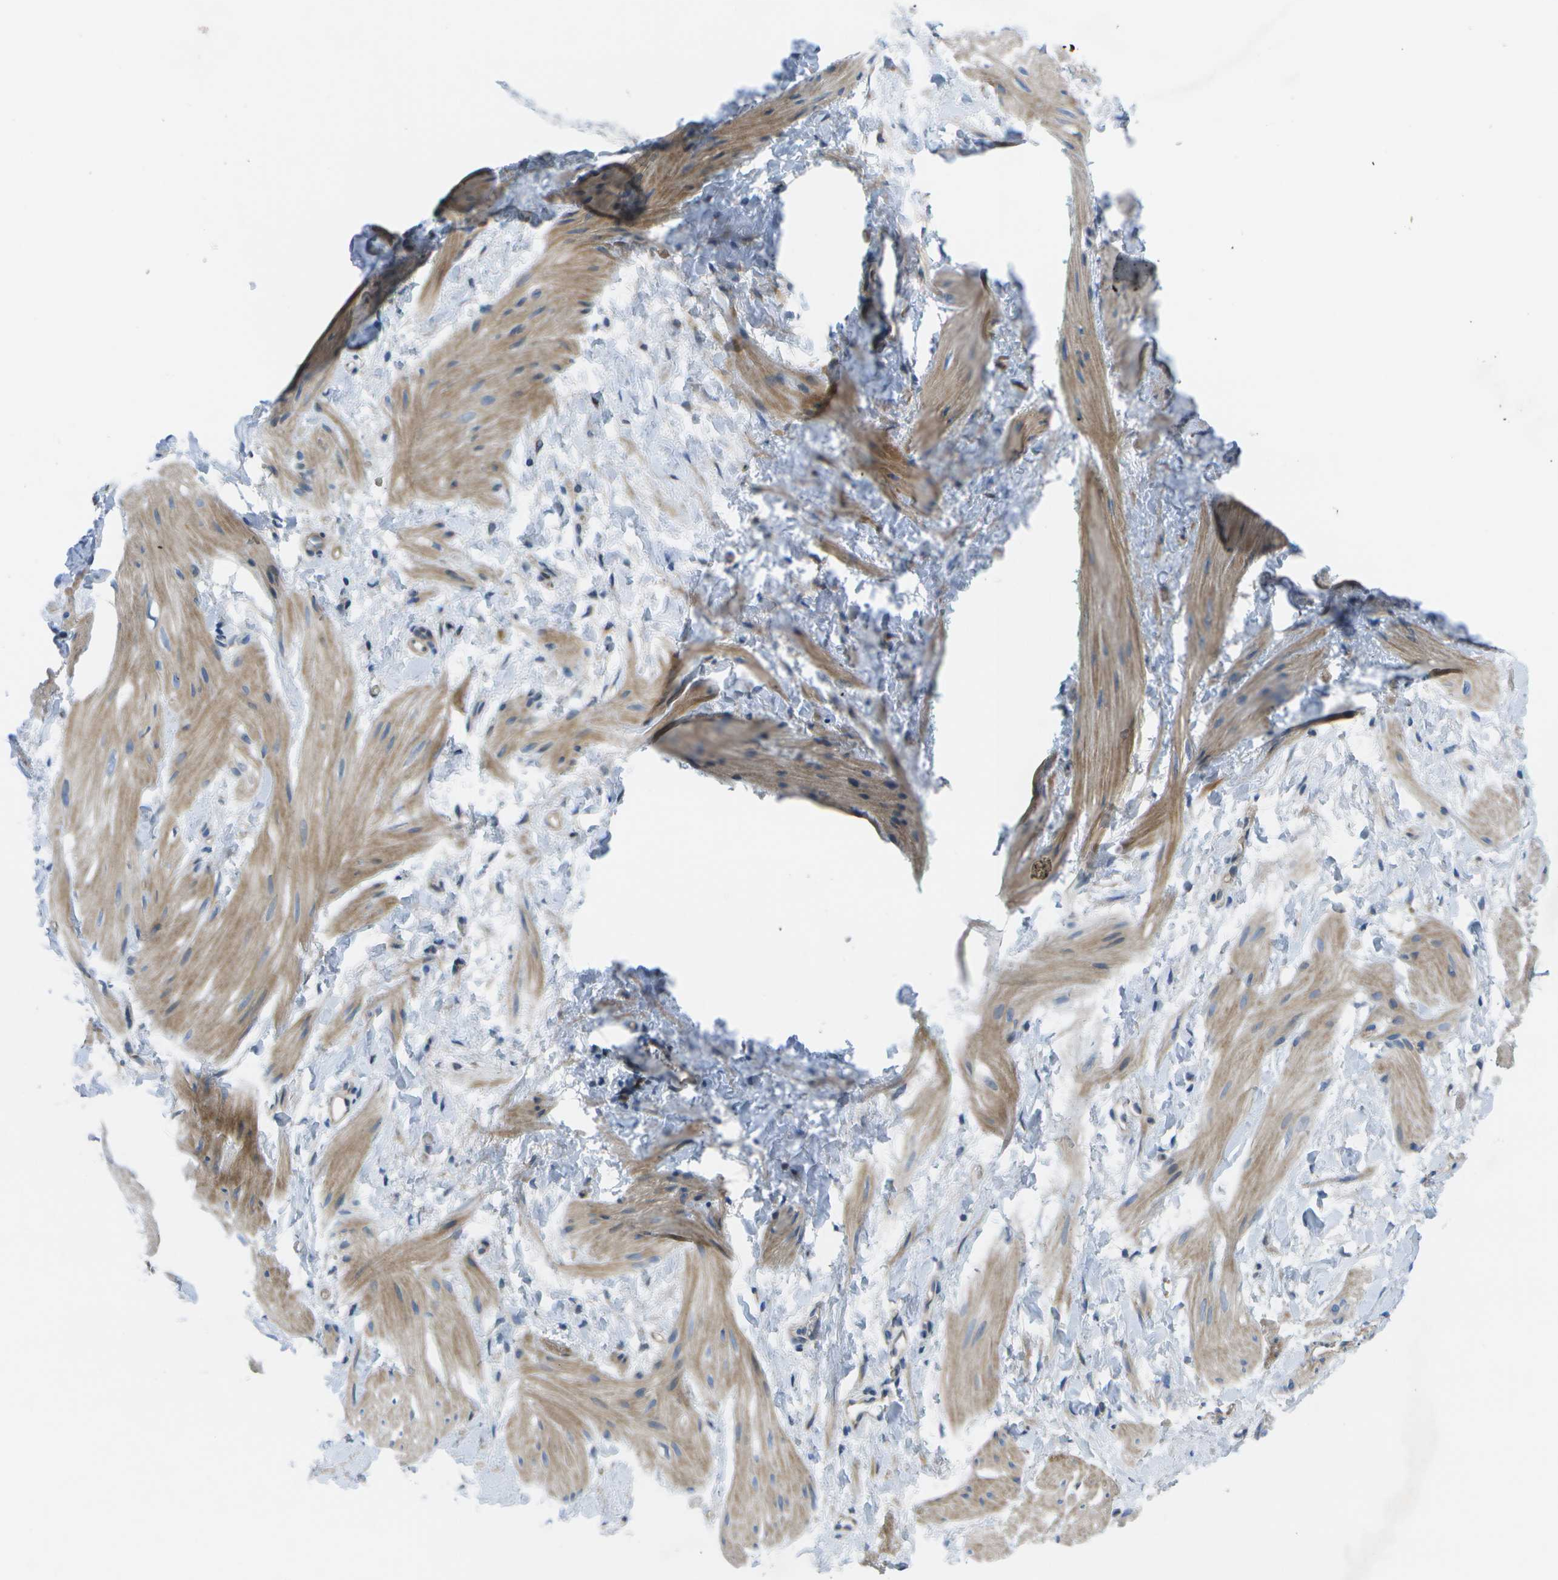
{"staining": {"intensity": "weak", "quantity": ">75%", "location": "cytoplasmic/membranous"}, "tissue": "smooth muscle", "cell_type": "Smooth muscle cells", "image_type": "normal", "snomed": [{"axis": "morphology", "description": "Normal tissue, NOS"}, {"axis": "topography", "description": "Smooth muscle"}], "caption": "About >75% of smooth muscle cells in normal human smooth muscle display weak cytoplasmic/membranous protein staining as visualized by brown immunohistochemical staining.", "gene": "SORBS3", "patient": {"sex": "male", "age": 16}}